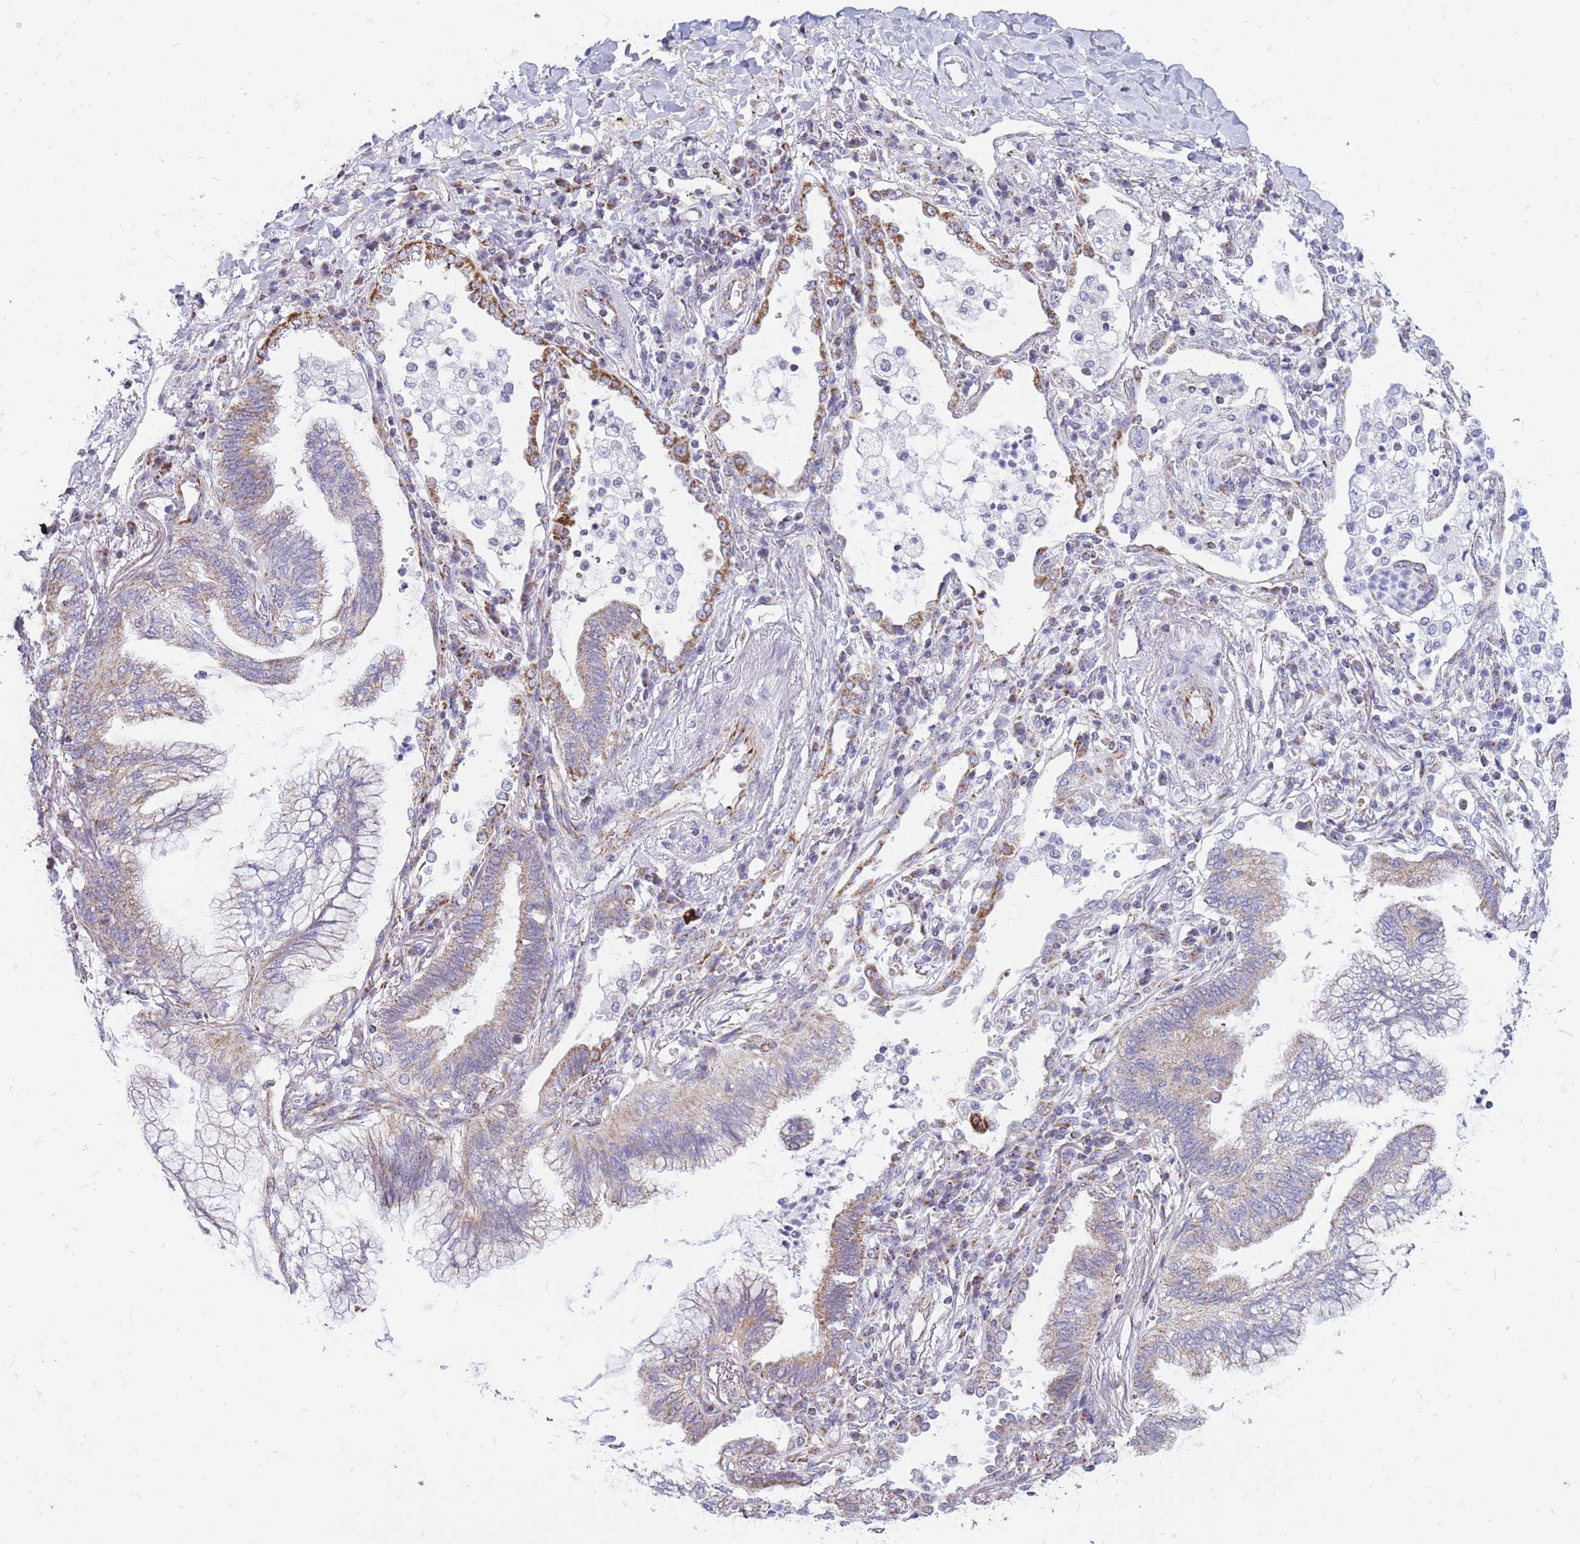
{"staining": {"intensity": "weak", "quantity": "25%-75%", "location": "cytoplasmic/membranous"}, "tissue": "lung cancer", "cell_type": "Tumor cells", "image_type": "cancer", "snomed": [{"axis": "morphology", "description": "Adenocarcinoma, NOS"}, {"axis": "topography", "description": "Lung"}], "caption": "Immunohistochemistry image of neoplastic tissue: human lung cancer (adenocarcinoma) stained using immunohistochemistry reveals low levels of weak protein expression localized specifically in the cytoplasmic/membranous of tumor cells, appearing as a cytoplasmic/membranous brown color.", "gene": "PCSK1", "patient": {"sex": "female", "age": 70}}